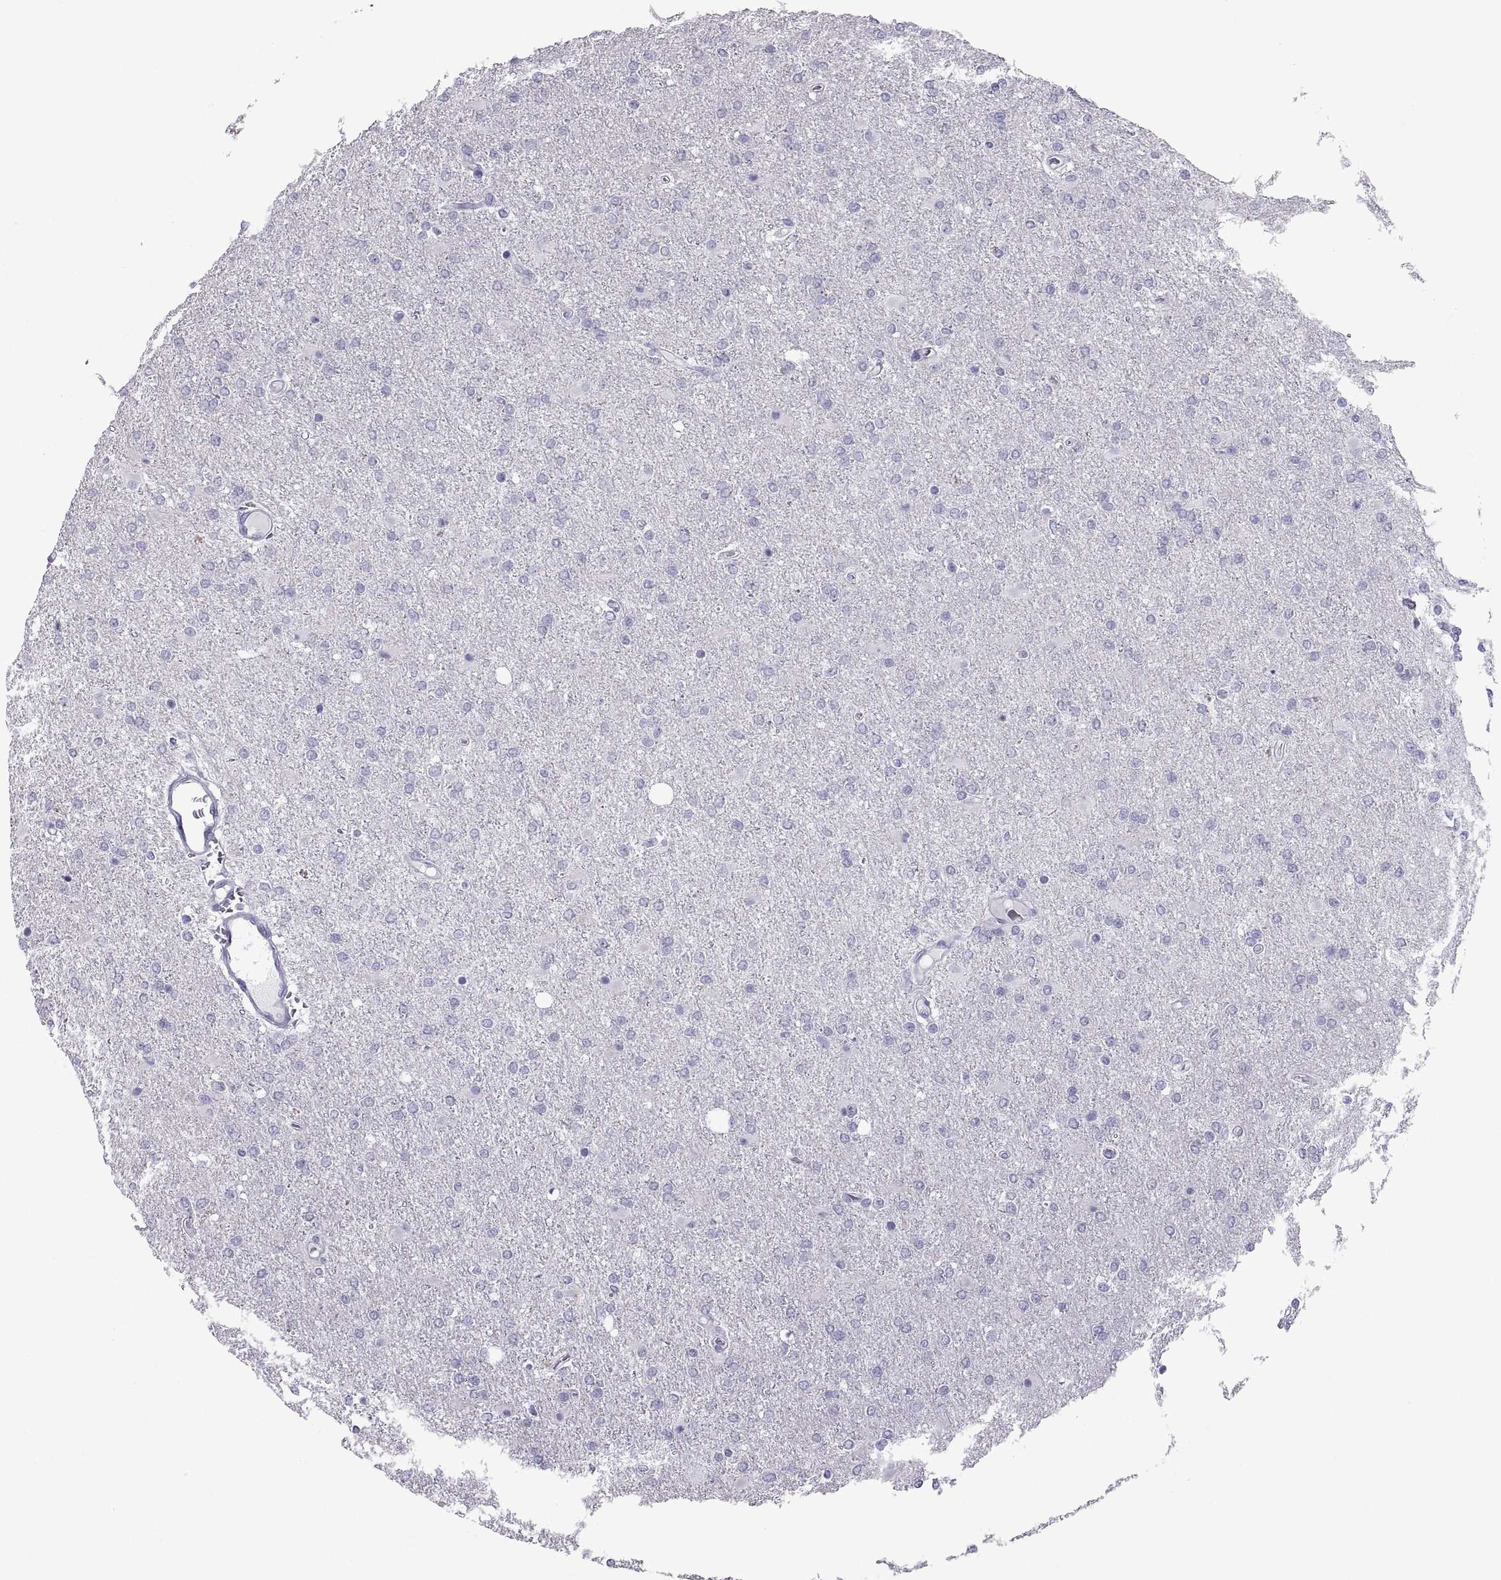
{"staining": {"intensity": "negative", "quantity": "none", "location": "none"}, "tissue": "glioma", "cell_type": "Tumor cells", "image_type": "cancer", "snomed": [{"axis": "morphology", "description": "Glioma, malignant, High grade"}, {"axis": "topography", "description": "Cerebral cortex"}], "caption": "High power microscopy micrograph of an immunohistochemistry (IHC) histopathology image of malignant high-grade glioma, revealing no significant staining in tumor cells.", "gene": "PCSK1N", "patient": {"sex": "male", "age": 70}}